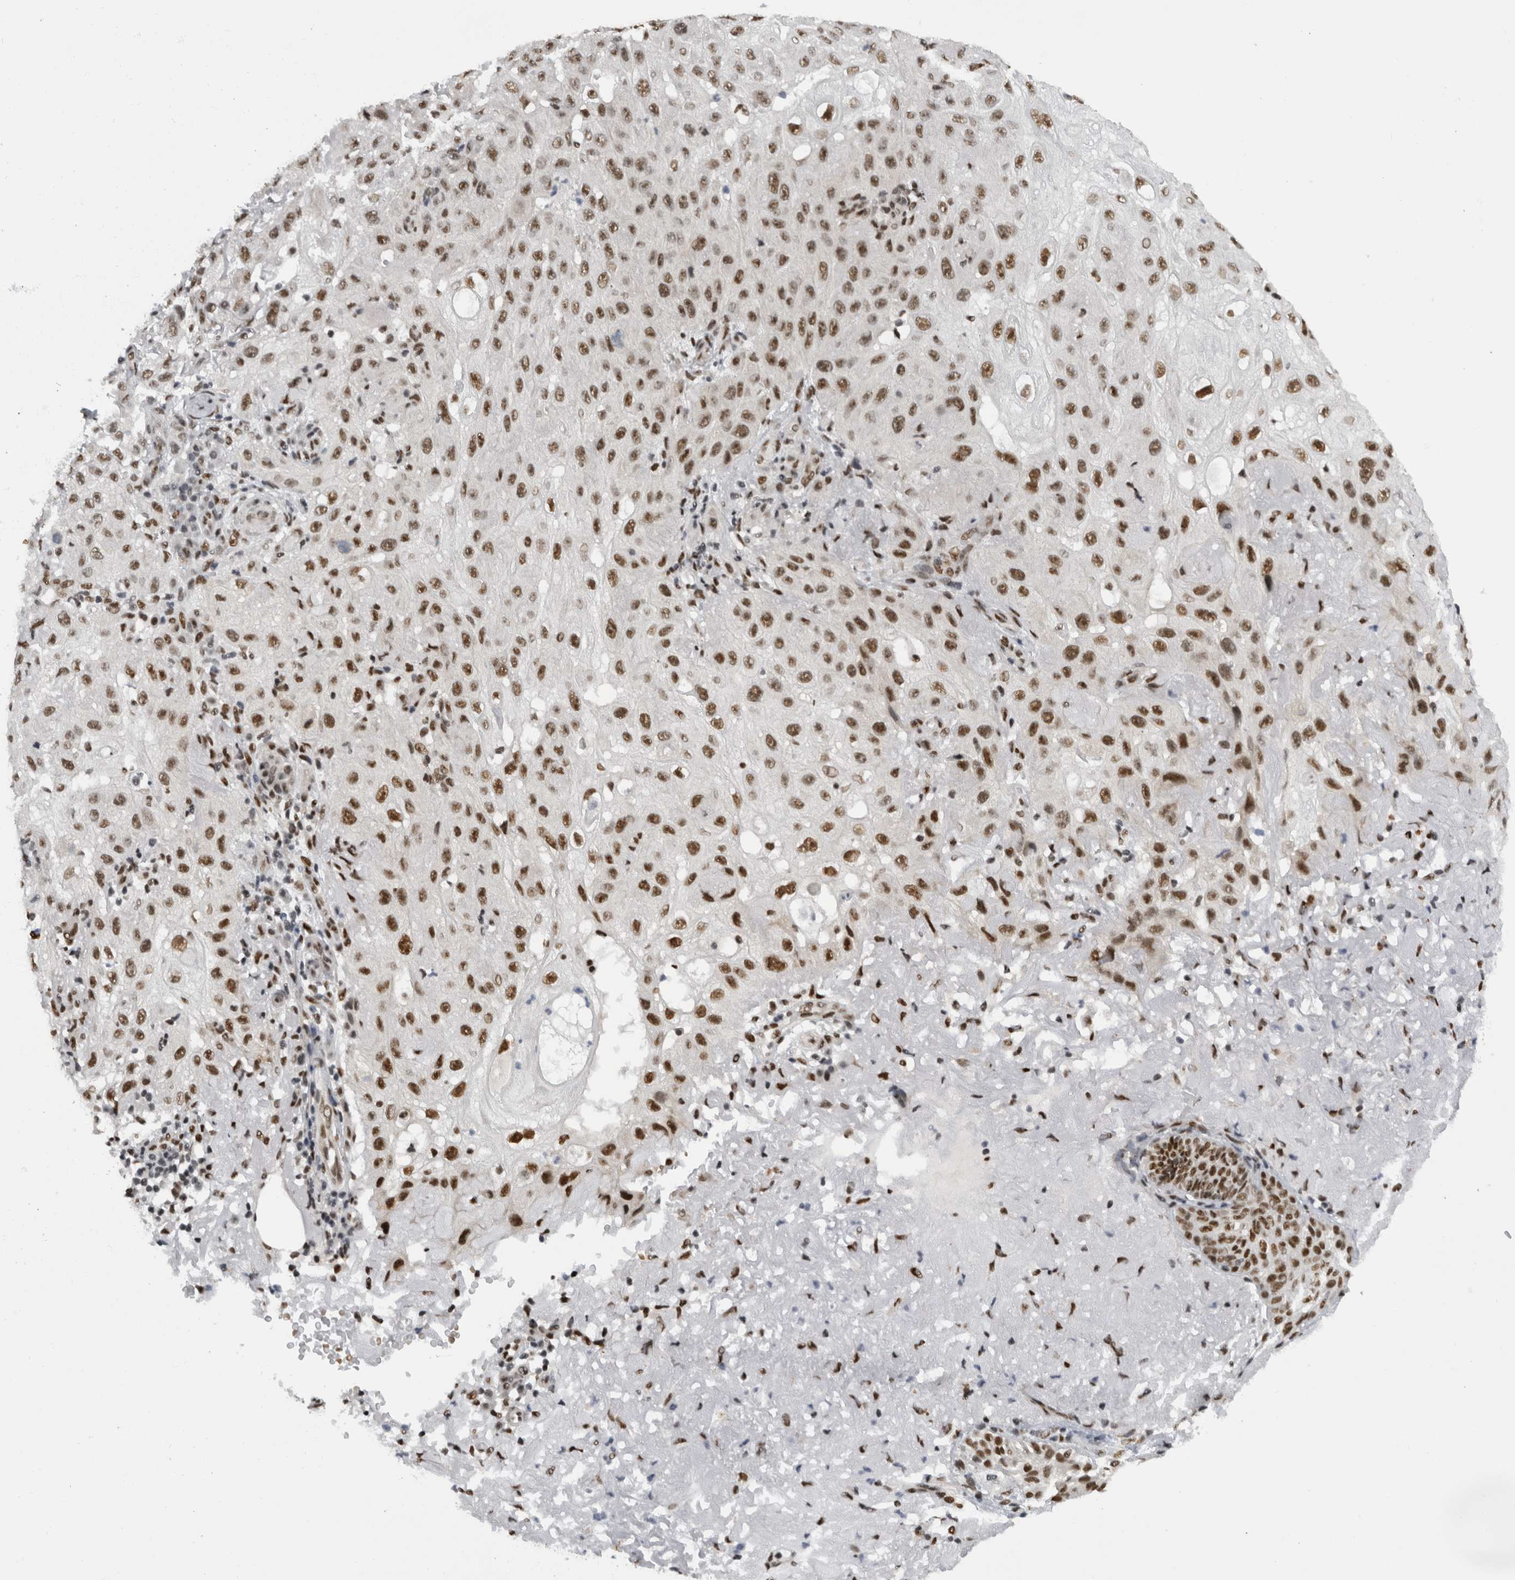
{"staining": {"intensity": "strong", "quantity": ">75%", "location": "nuclear"}, "tissue": "skin cancer", "cell_type": "Tumor cells", "image_type": "cancer", "snomed": [{"axis": "morphology", "description": "Normal tissue, NOS"}, {"axis": "morphology", "description": "Squamous cell carcinoma, NOS"}, {"axis": "topography", "description": "Skin"}], "caption": "A brown stain highlights strong nuclear positivity of a protein in skin squamous cell carcinoma tumor cells.", "gene": "ZSCAN2", "patient": {"sex": "female", "age": 96}}